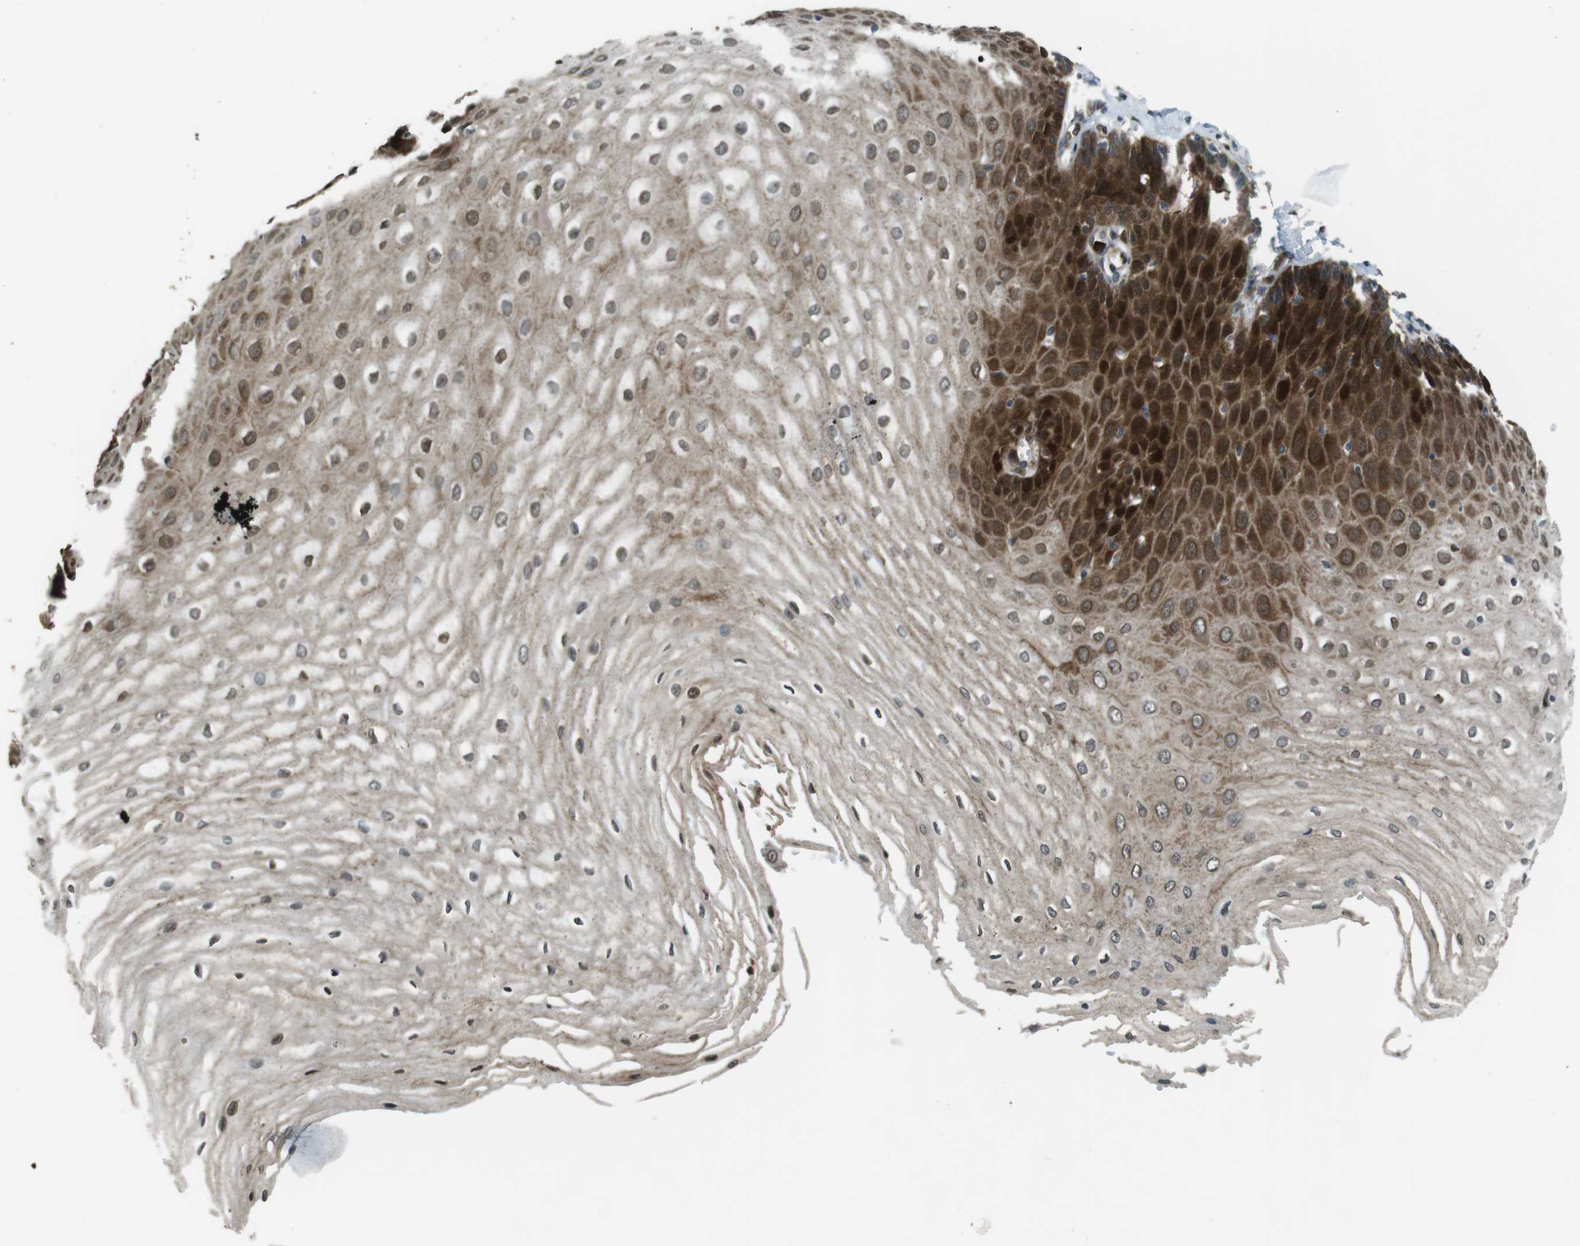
{"staining": {"intensity": "strong", "quantity": ">75%", "location": "cytoplasmic/membranous"}, "tissue": "esophagus", "cell_type": "Squamous epithelial cells", "image_type": "normal", "snomed": [{"axis": "morphology", "description": "Normal tissue, NOS"}, {"axis": "morphology", "description": "Squamous cell carcinoma, NOS"}, {"axis": "topography", "description": "Esophagus"}], "caption": "Squamous epithelial cells demonstrate strong cytoplasmic/membranous staining in about >75% of cells in normal esophagus.", "gene": "ZNF330", "patient": {"sex": "male", "age": 65}}